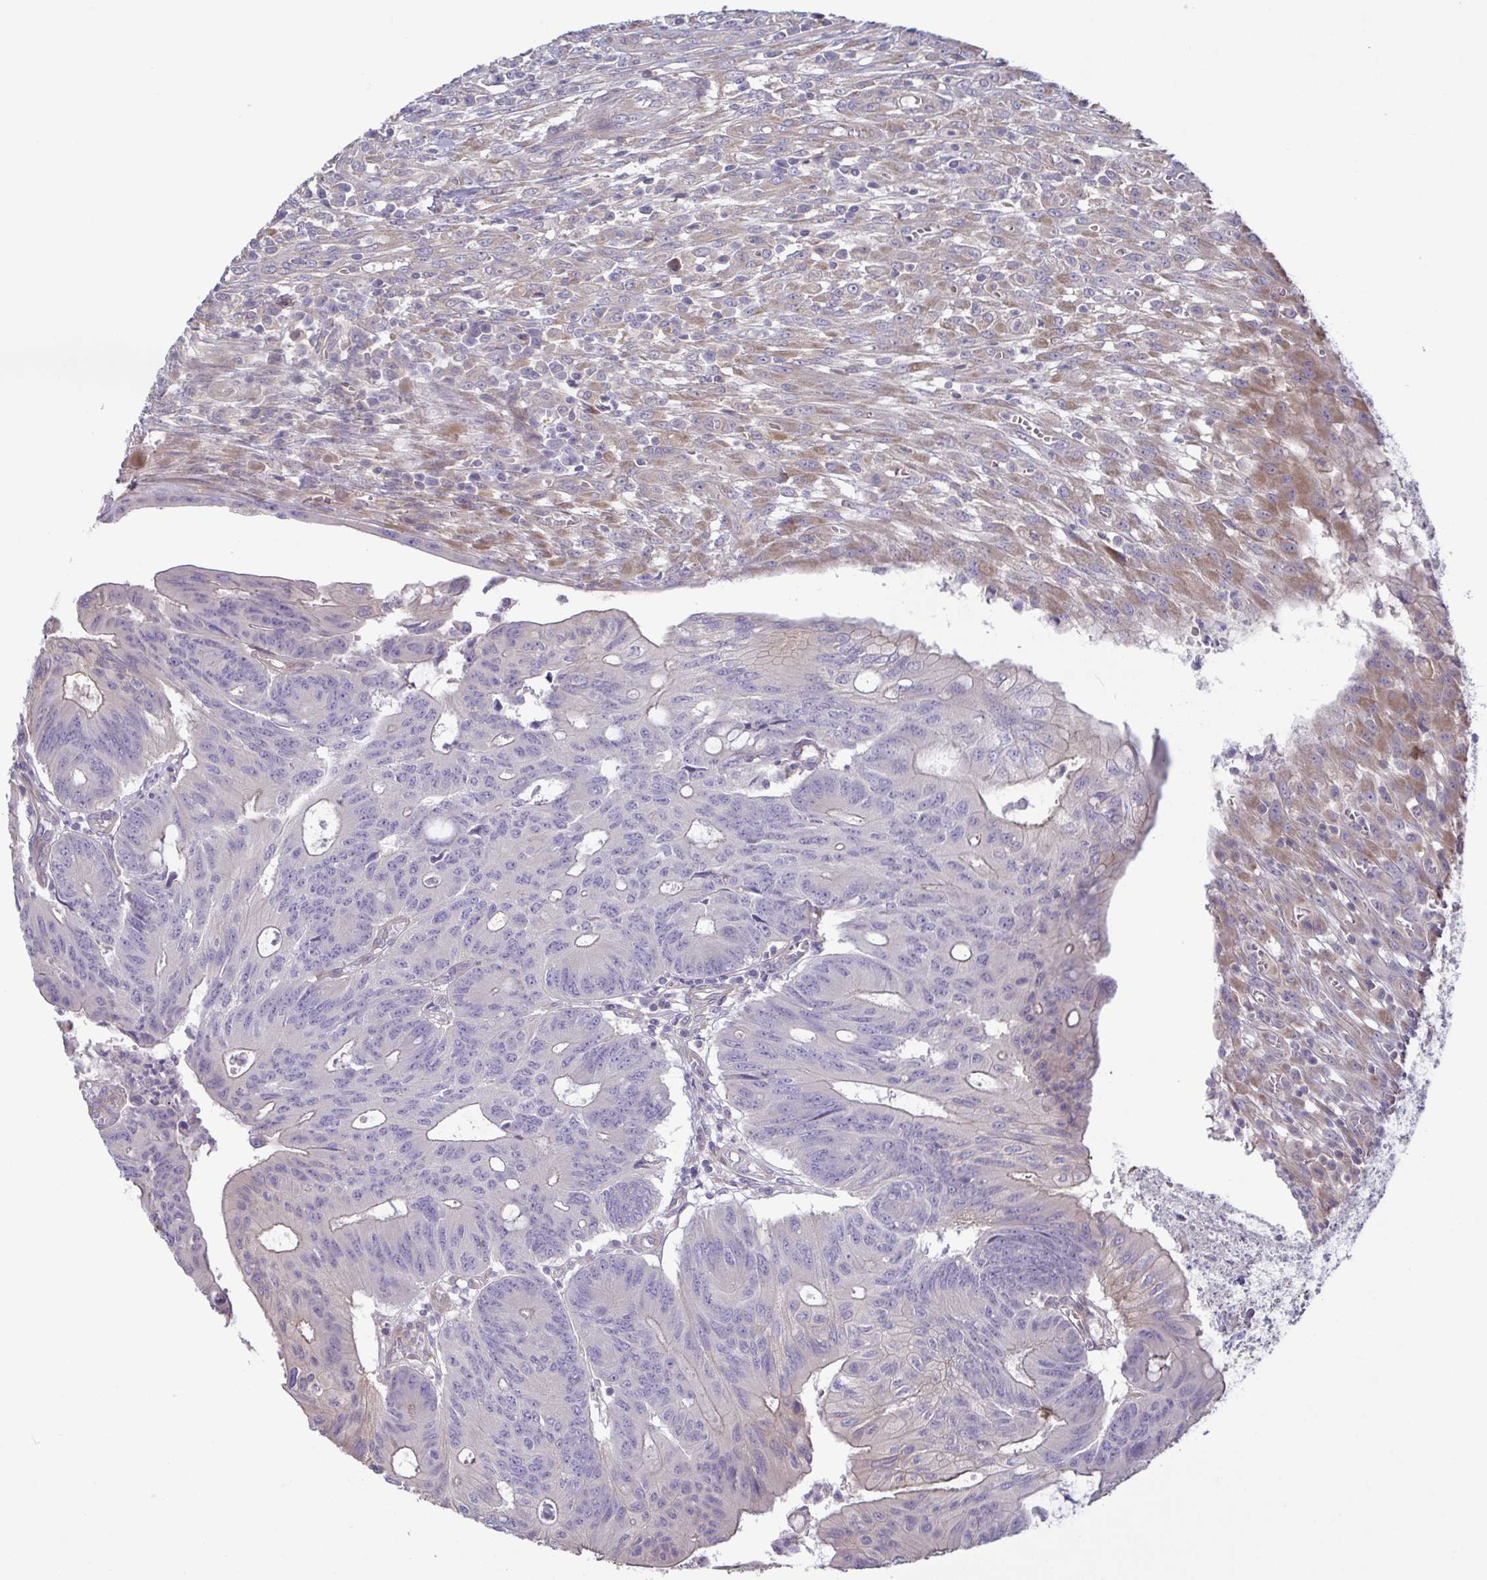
{"staining": {"intensity": "negative", "quantity": "none", "location": "none"}, "tissue": "colorectal cancer", "cell_type": "Tumor cells", "image_type": "cancer", "snomed": [{"axis": "morphology", "description": "Adenocarcinoma, NOS"}, {"axis": "topography", "description": "Colon"}], "caption": "The micrograph shows no significant positivity in tumor cells of colorectal adenocarcinoma. Nuclei are stained in blue.", "gene": "LMF2", "patient": {"sex": "male", "age": 65}}